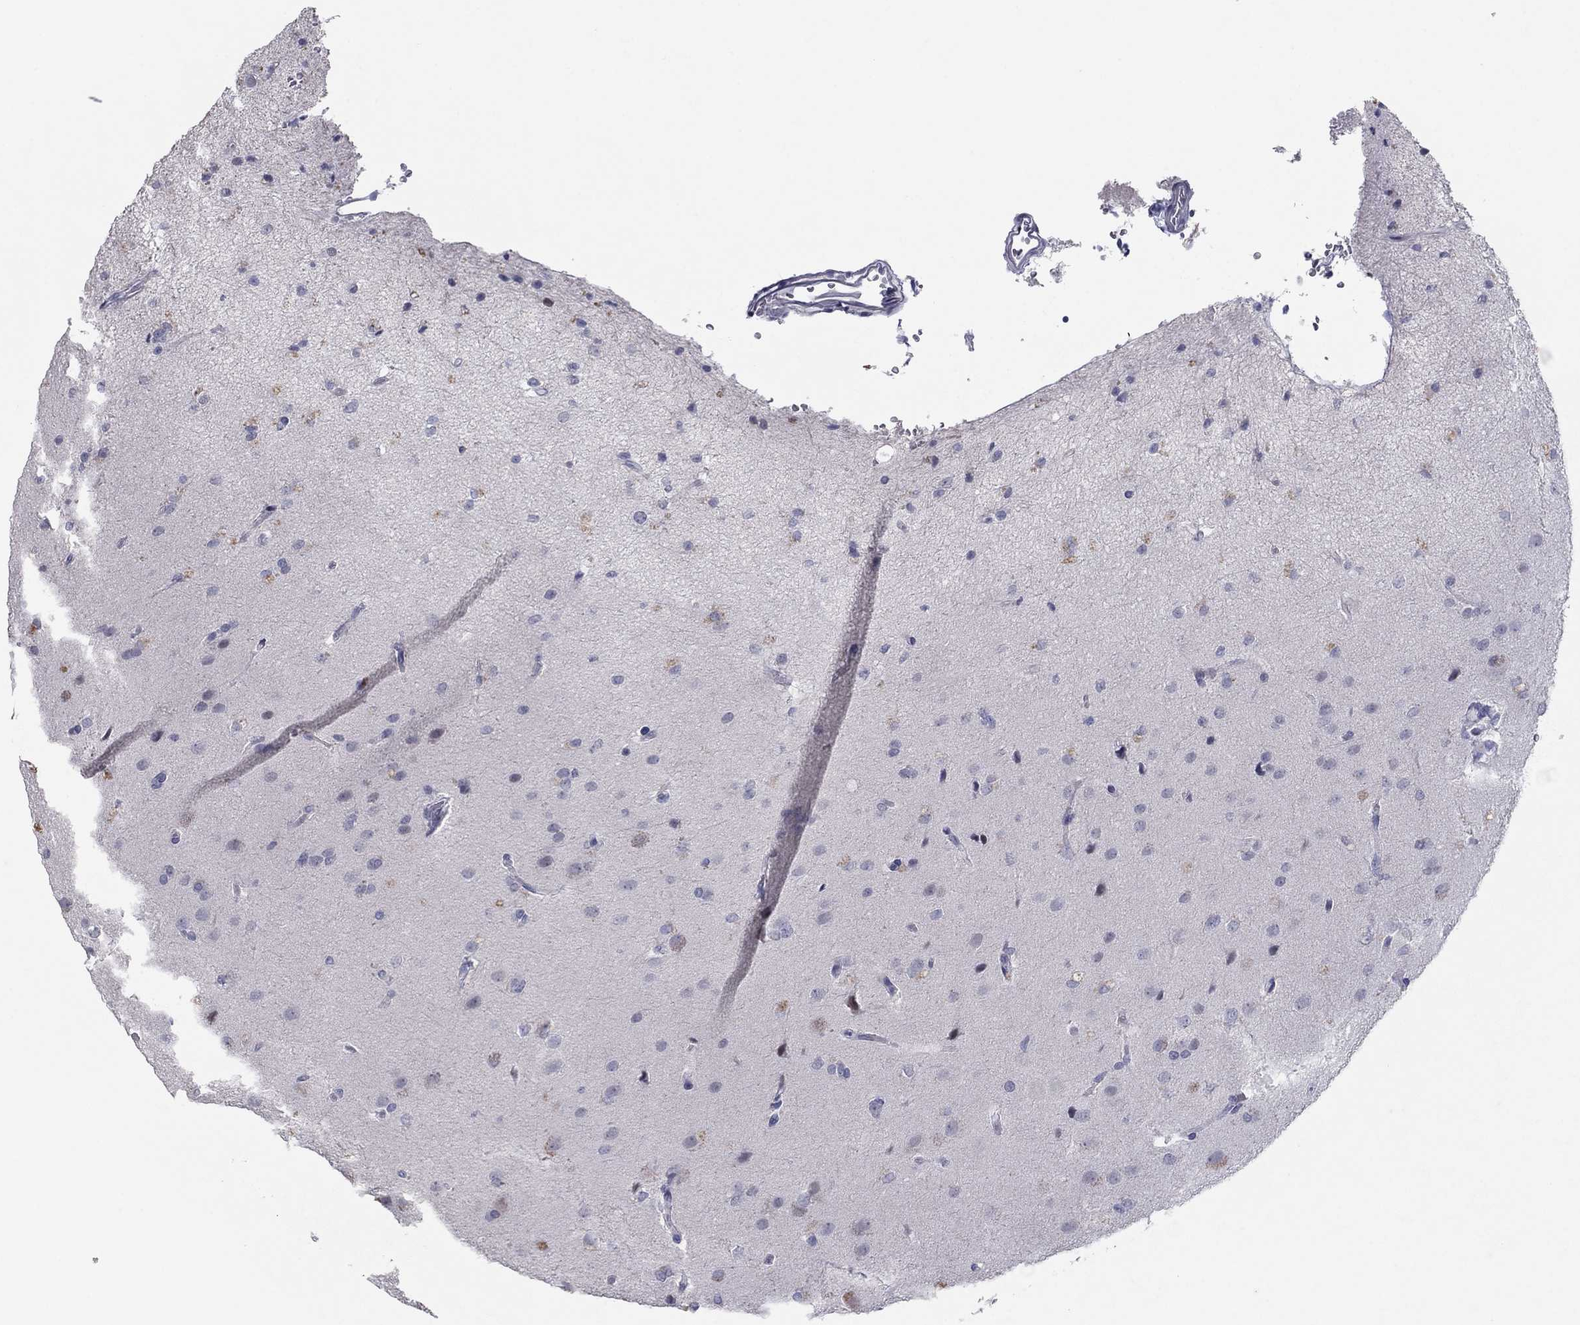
{"staining": {"intensity": "negative", "quantity": "none", "location": "none"}, "tissue": "glioma", "cell_type": "Tumor cells", "image_type": "cancer", "snomed": [{"axis": "morphology", "description": "Glioma, malignant, High grade"}, {"axis": "topography", "description": "Brain"}], "caption": "The image reveals no significant expression in tumor cells of malignant glioma (high-grade). (DAB (3,3'-diaminobenzidine) immunohistochemistry visualized using brightfield microscopy, high magnification).", "gene": "ITGAE", "patient": {"sex": "male", "age": 68}}